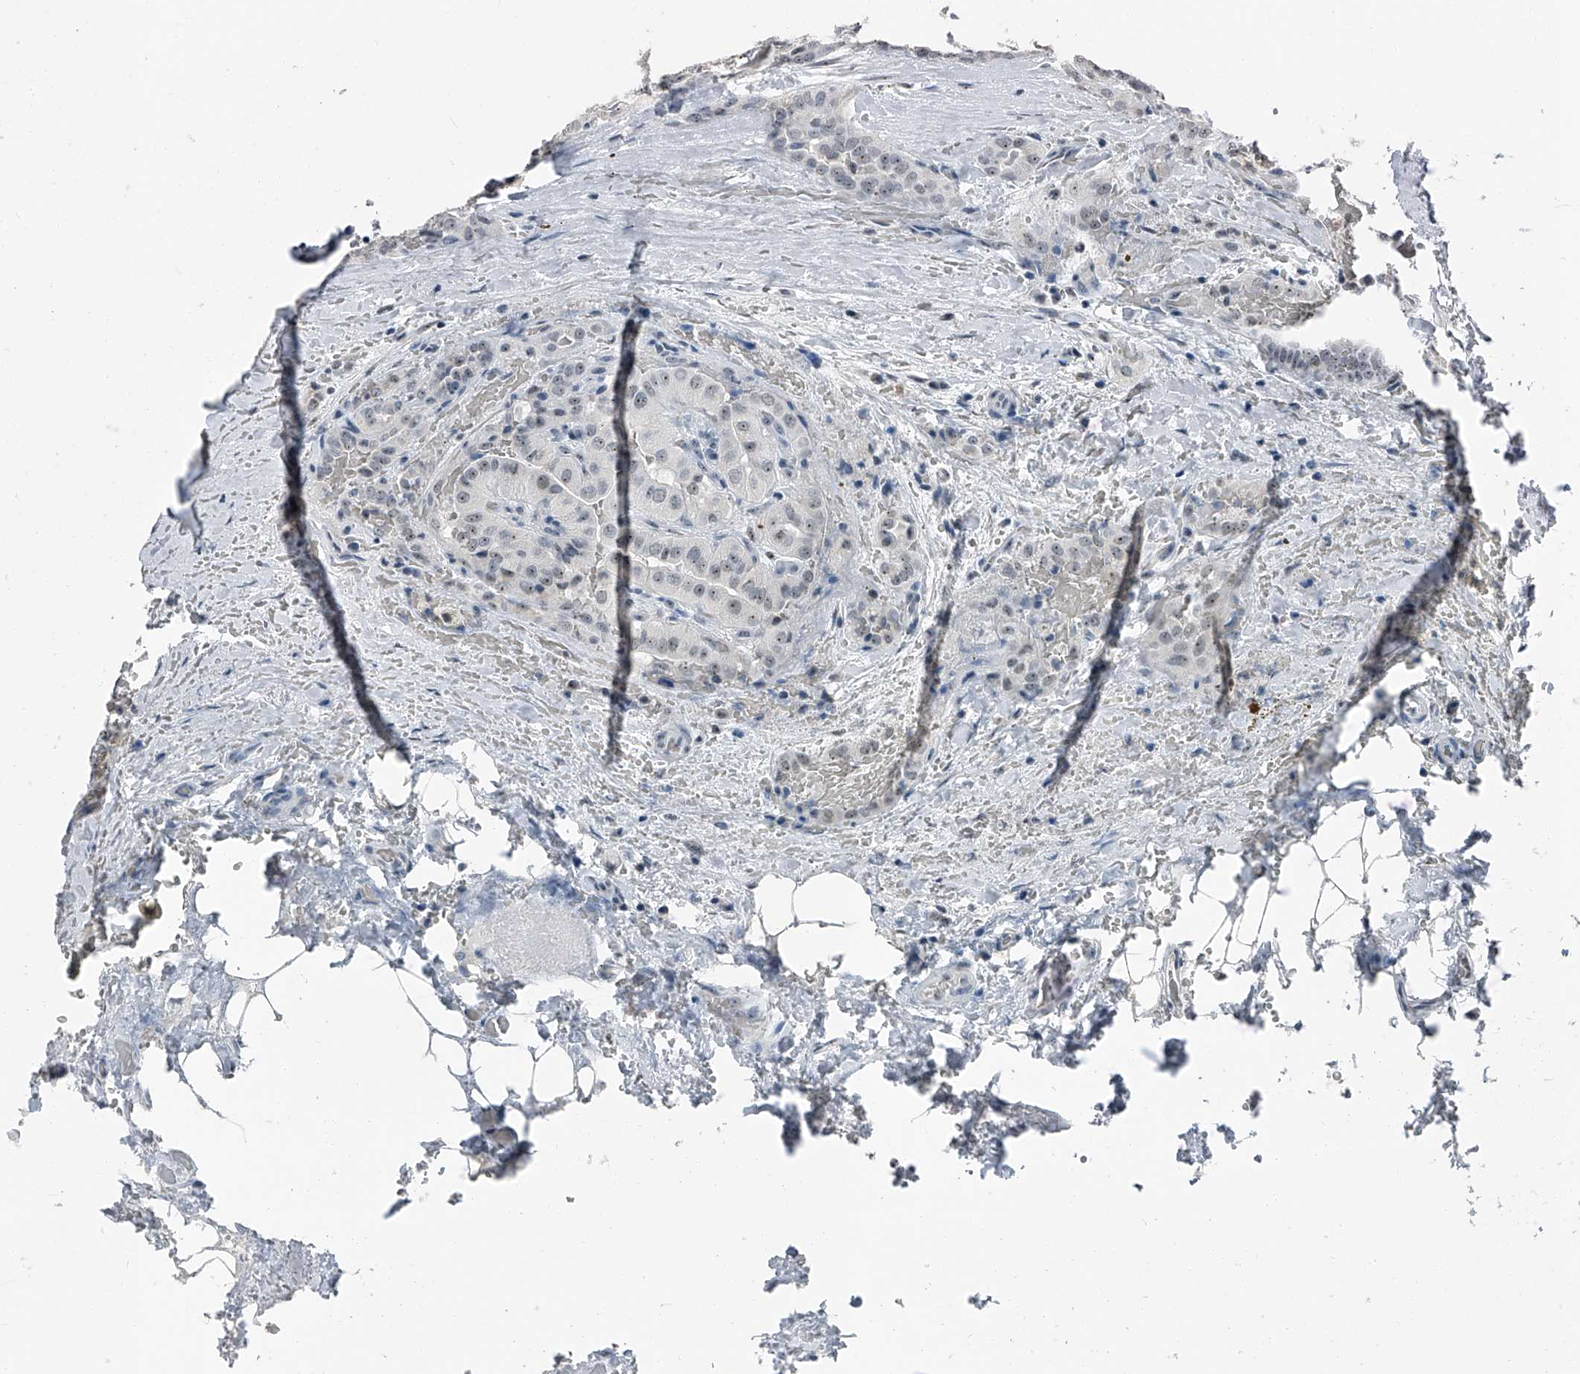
{"staining": {"intensity": "weak", "quantity": ">75%", "location": "nuclear"}, "tissue": "head and neck cancer", "cell_type": "Tumor cells", "image_type": "cancer", "snomed": [{"axis": "morphology", "description": "Squamous cell carcinoma, NOS"}, {"axis": "topography", "description": "Oral tissue"}, {"axis": "topography", "description": "Head-Neck"}], "caption": "Protein staining reveals weak nuclear positivity in approximately >75% of tumor cells in head and neck squamous cell carcinoma. (DAB IHC, brown staining for protein, blue staining for nuclei).", "gene": "TCOF1", "patient": {"sex": "female", "age": 50}}